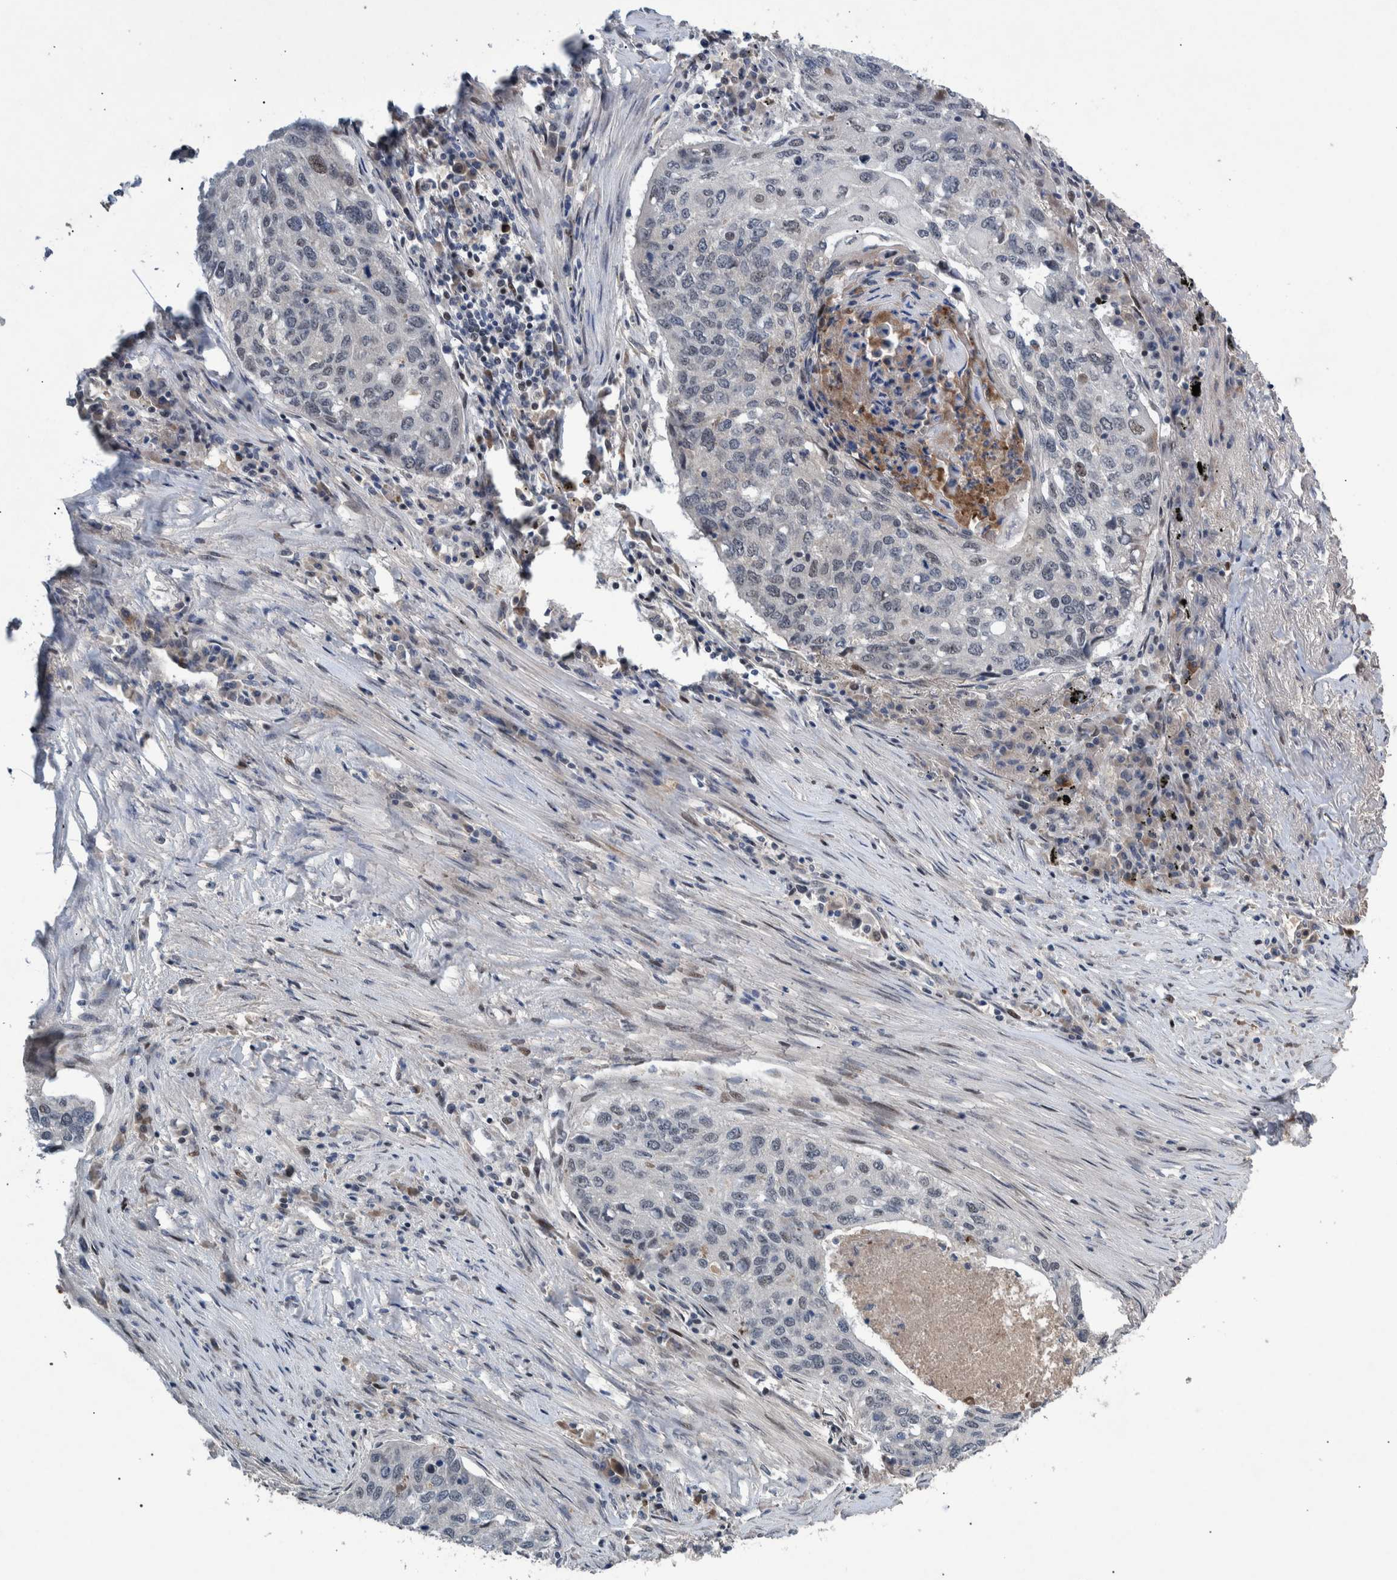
{"staining": {"intensity": "negative", "quantity": "none", "location": "none"}, "tissue": "lung cancer", "cell_type": "Tumor cells", "image_type": "cancer", "snomed": [{"axis": "morphology", "description": "Squamous cell carcinoma, NOS"}, {"axis": "topography", "description": "Lung"}], "caption": "Immunohistochemical staining of human lung cancer shows no significant staining in tumor cells.", "gene": "ESRP1", "patient": {"sex": "female", "age": 63}}